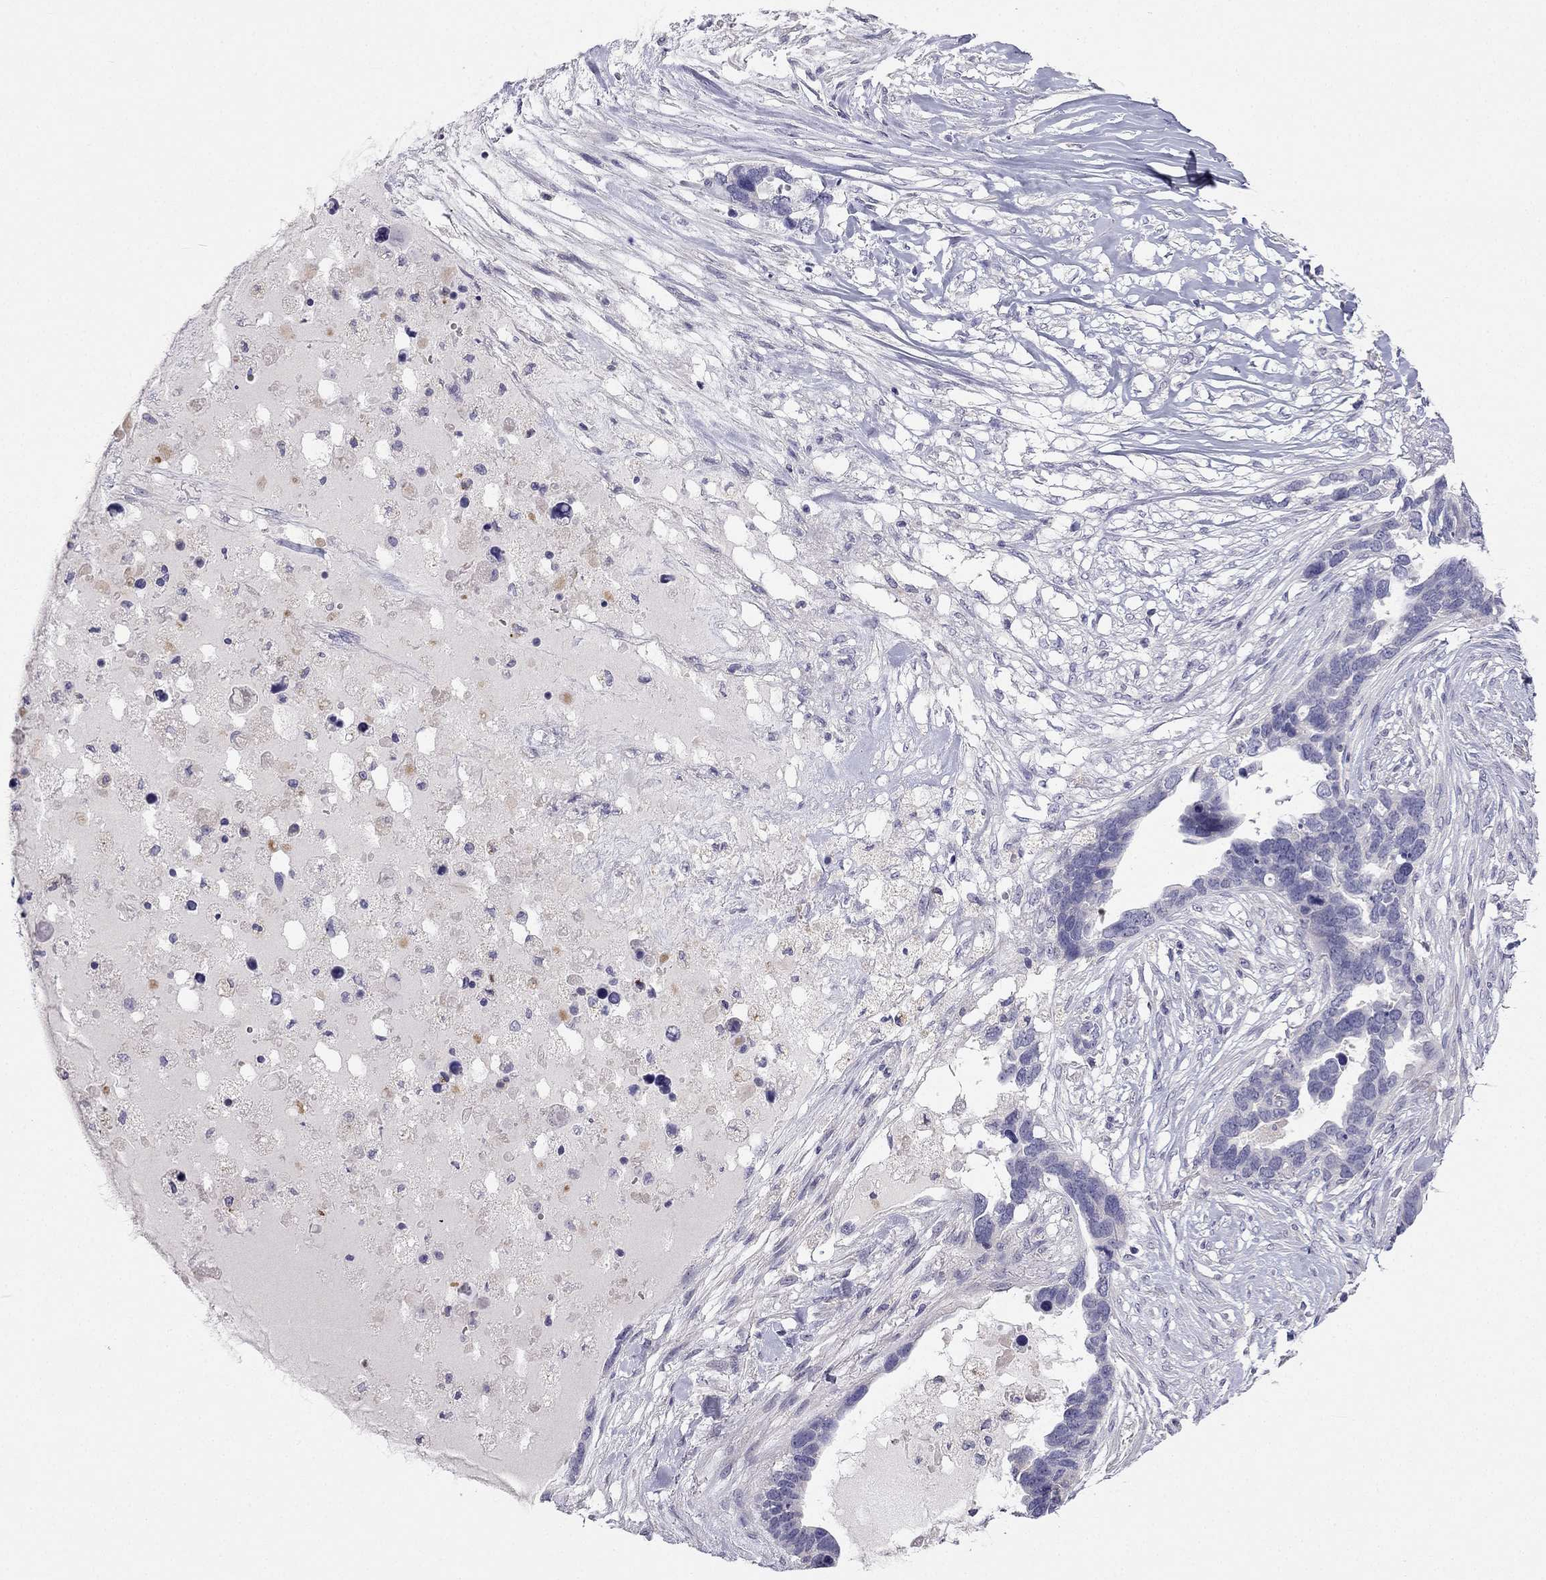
{"staining": {"intensity": "negative", "quantity": "none", "location": "none"}, "tissue": "ovarian cancer", "cell_type": "Tumor cells", "image_type": "cancer", "snomed": [{"axis": "morphology", "description": "Cystadenocarcinoma, serous, NOS"}, {"axis": "topography", "description": "Ovary"}], "caption": "A high-resolution micrograph shows immunohistochemistry (IHC) staining of ovarian cancer (serous cystadenocarcinoma), which demonstrates no significant positivity in tumor cells. The staining was performed using DAB to visualize the protein expression in brown, while the nuclei were stained in blue with hematoxylin (Magnification: 20x).", "gene": "C16orf89", "patient": {"sex": "female", "age": 54}}